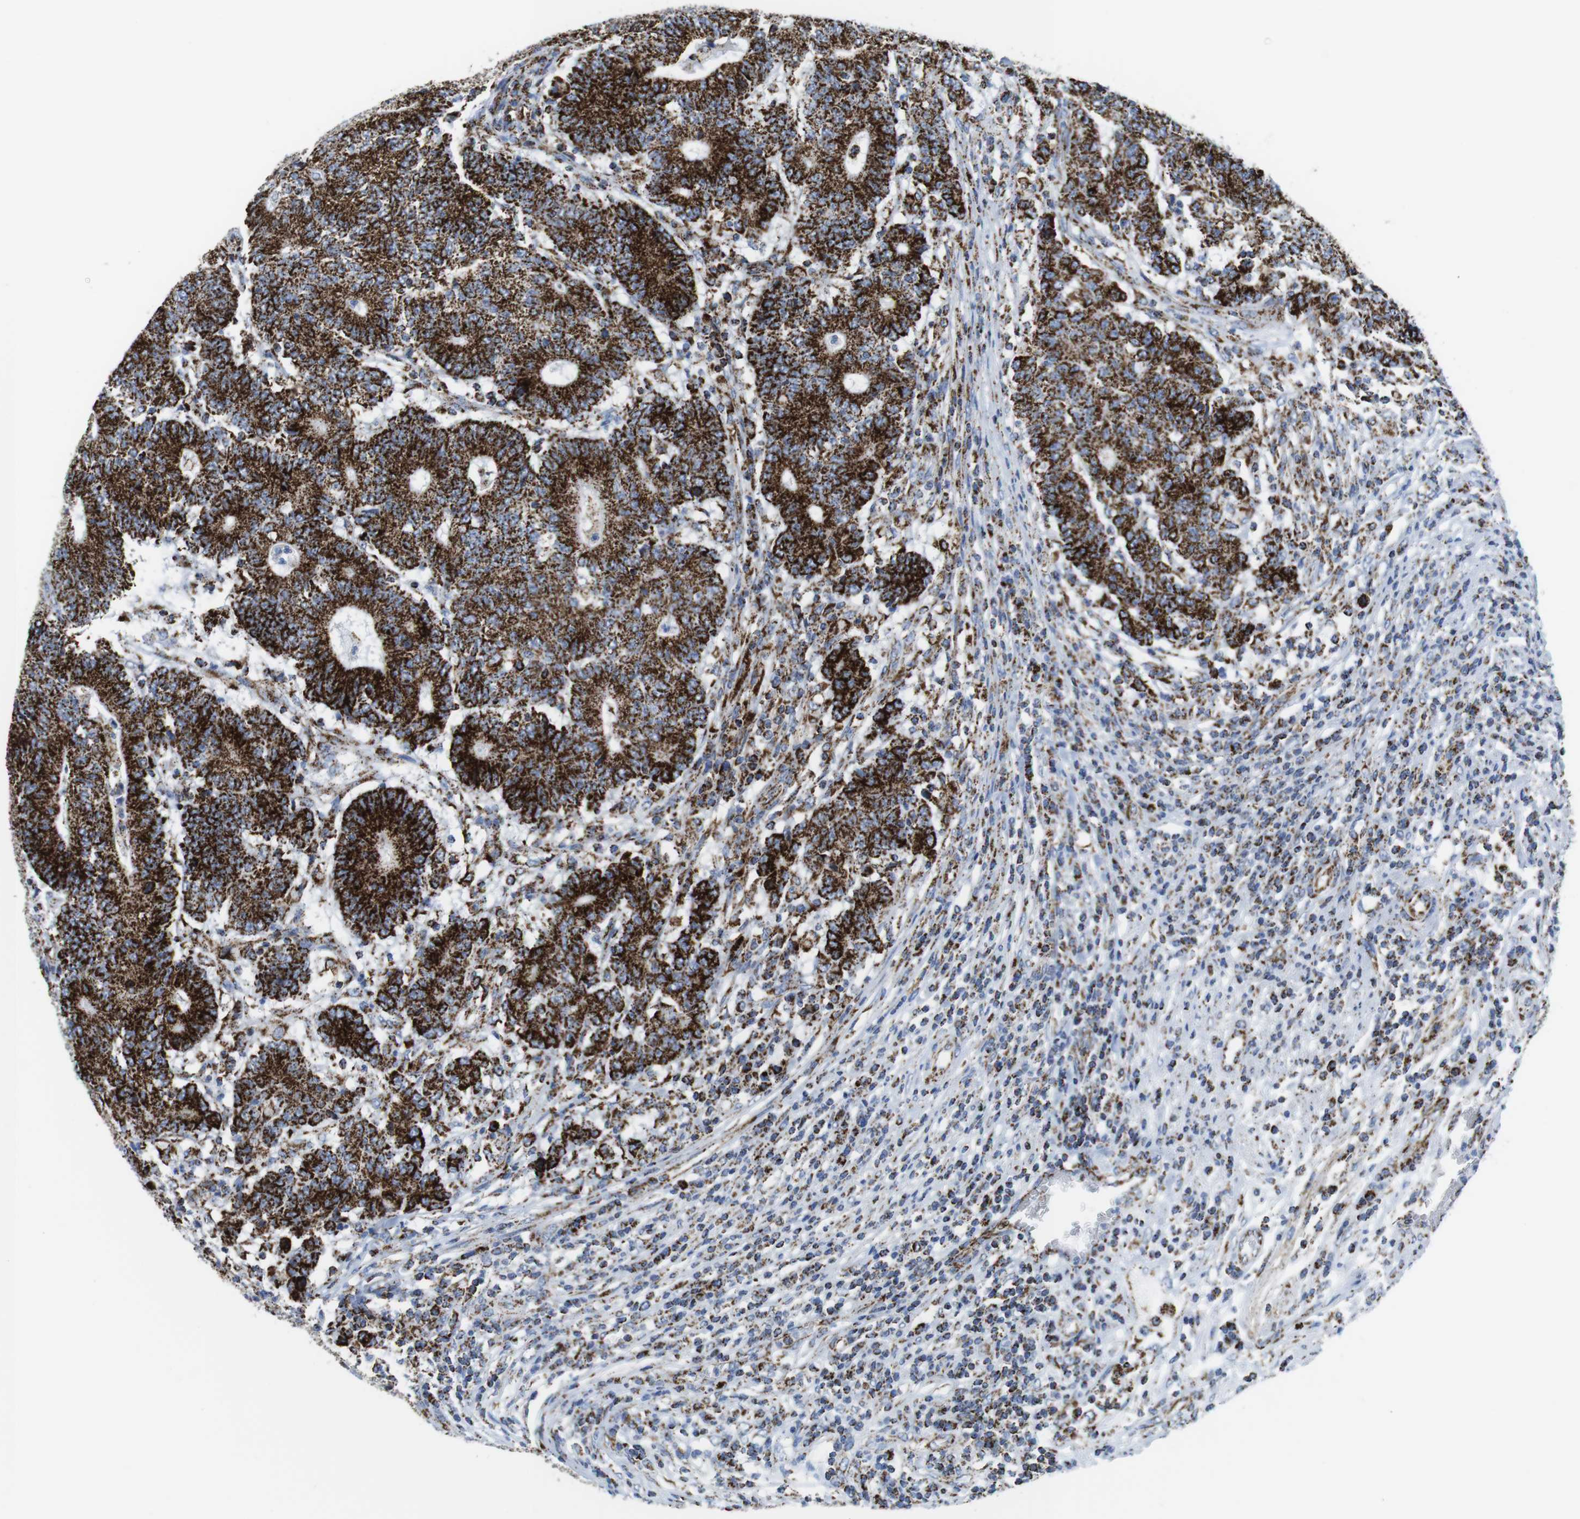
{"staining": {"intensity": "strong", "quantity": ">75%", "location": "cytoplasmic/membranous"}, "tissue": "colorectal cancer", "cell_type": "Tumor cells", "image_type": "cancer", "snomed": [{"axis": "morphology", "description": "Normal tissue, NOS"}, {"axis": "morphology", "description": "Adenocarcinoma, NOS"}, {"axis": "topography", "description": "Colon"}], "caption": "Colorectal cancer stained with a brown dye exhibits strong cytoplasmic/membranous positive positivity in about >75% of tumor cells.", "gene": "ATP5PO", "patient": {"sex": "female", "age": 75}}